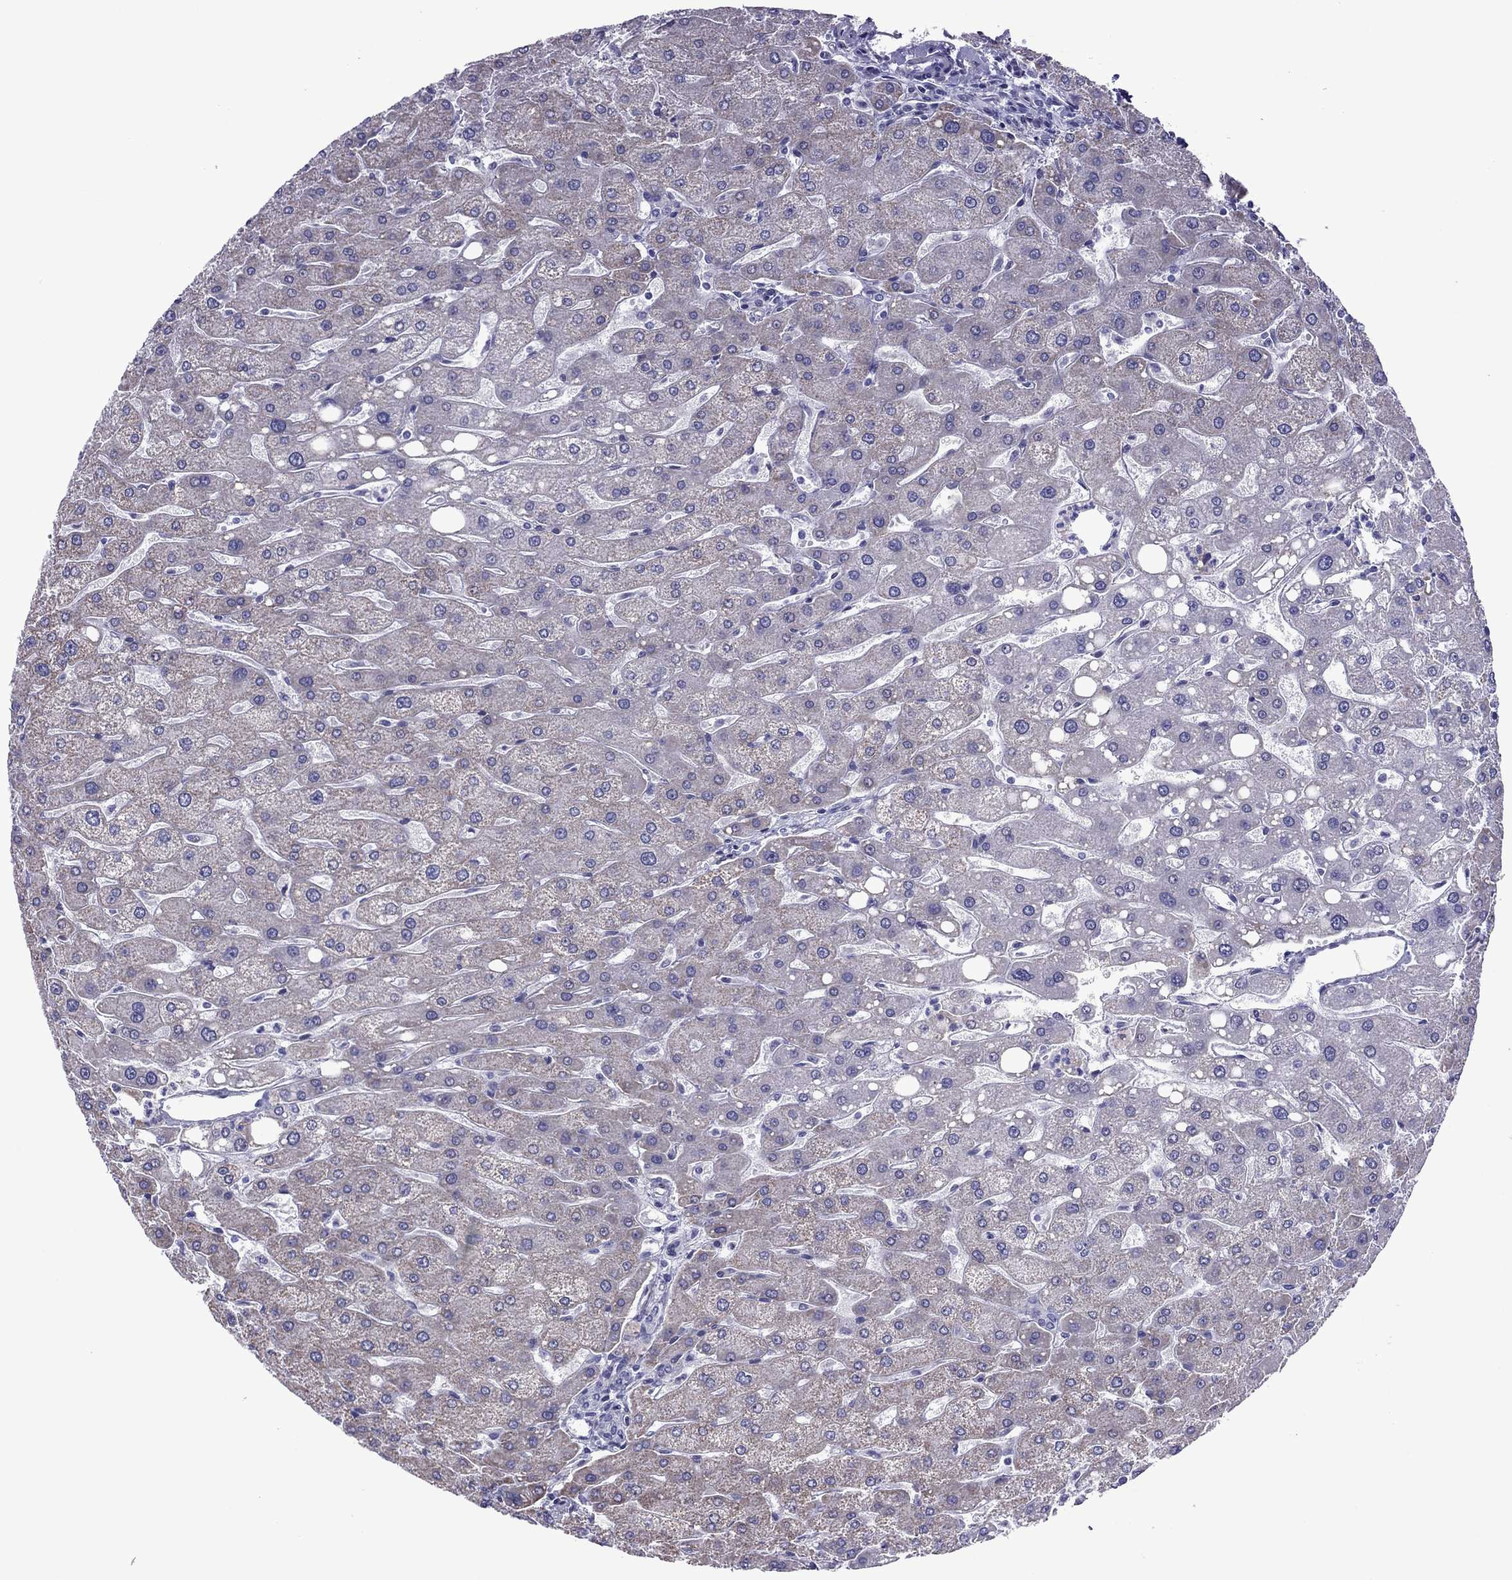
{"staining": {"intensity": "negative", "quantity": "none", "location": "none"}, "tissue": "liver", "cell_type": "Cholangiocytes", "image_type": "normal", "snomed": [{"axis": "morphology", "description": "Normal tissue, NOS"}, {"axis": "topography", "description": "Liver"}], "caption": "This is an IHC photomicrograph of unremarkable human liver. There is no positivity in cholangiocytes.", "gene": "ZNF646", "patient": {"sex": "male", "age": 67}}